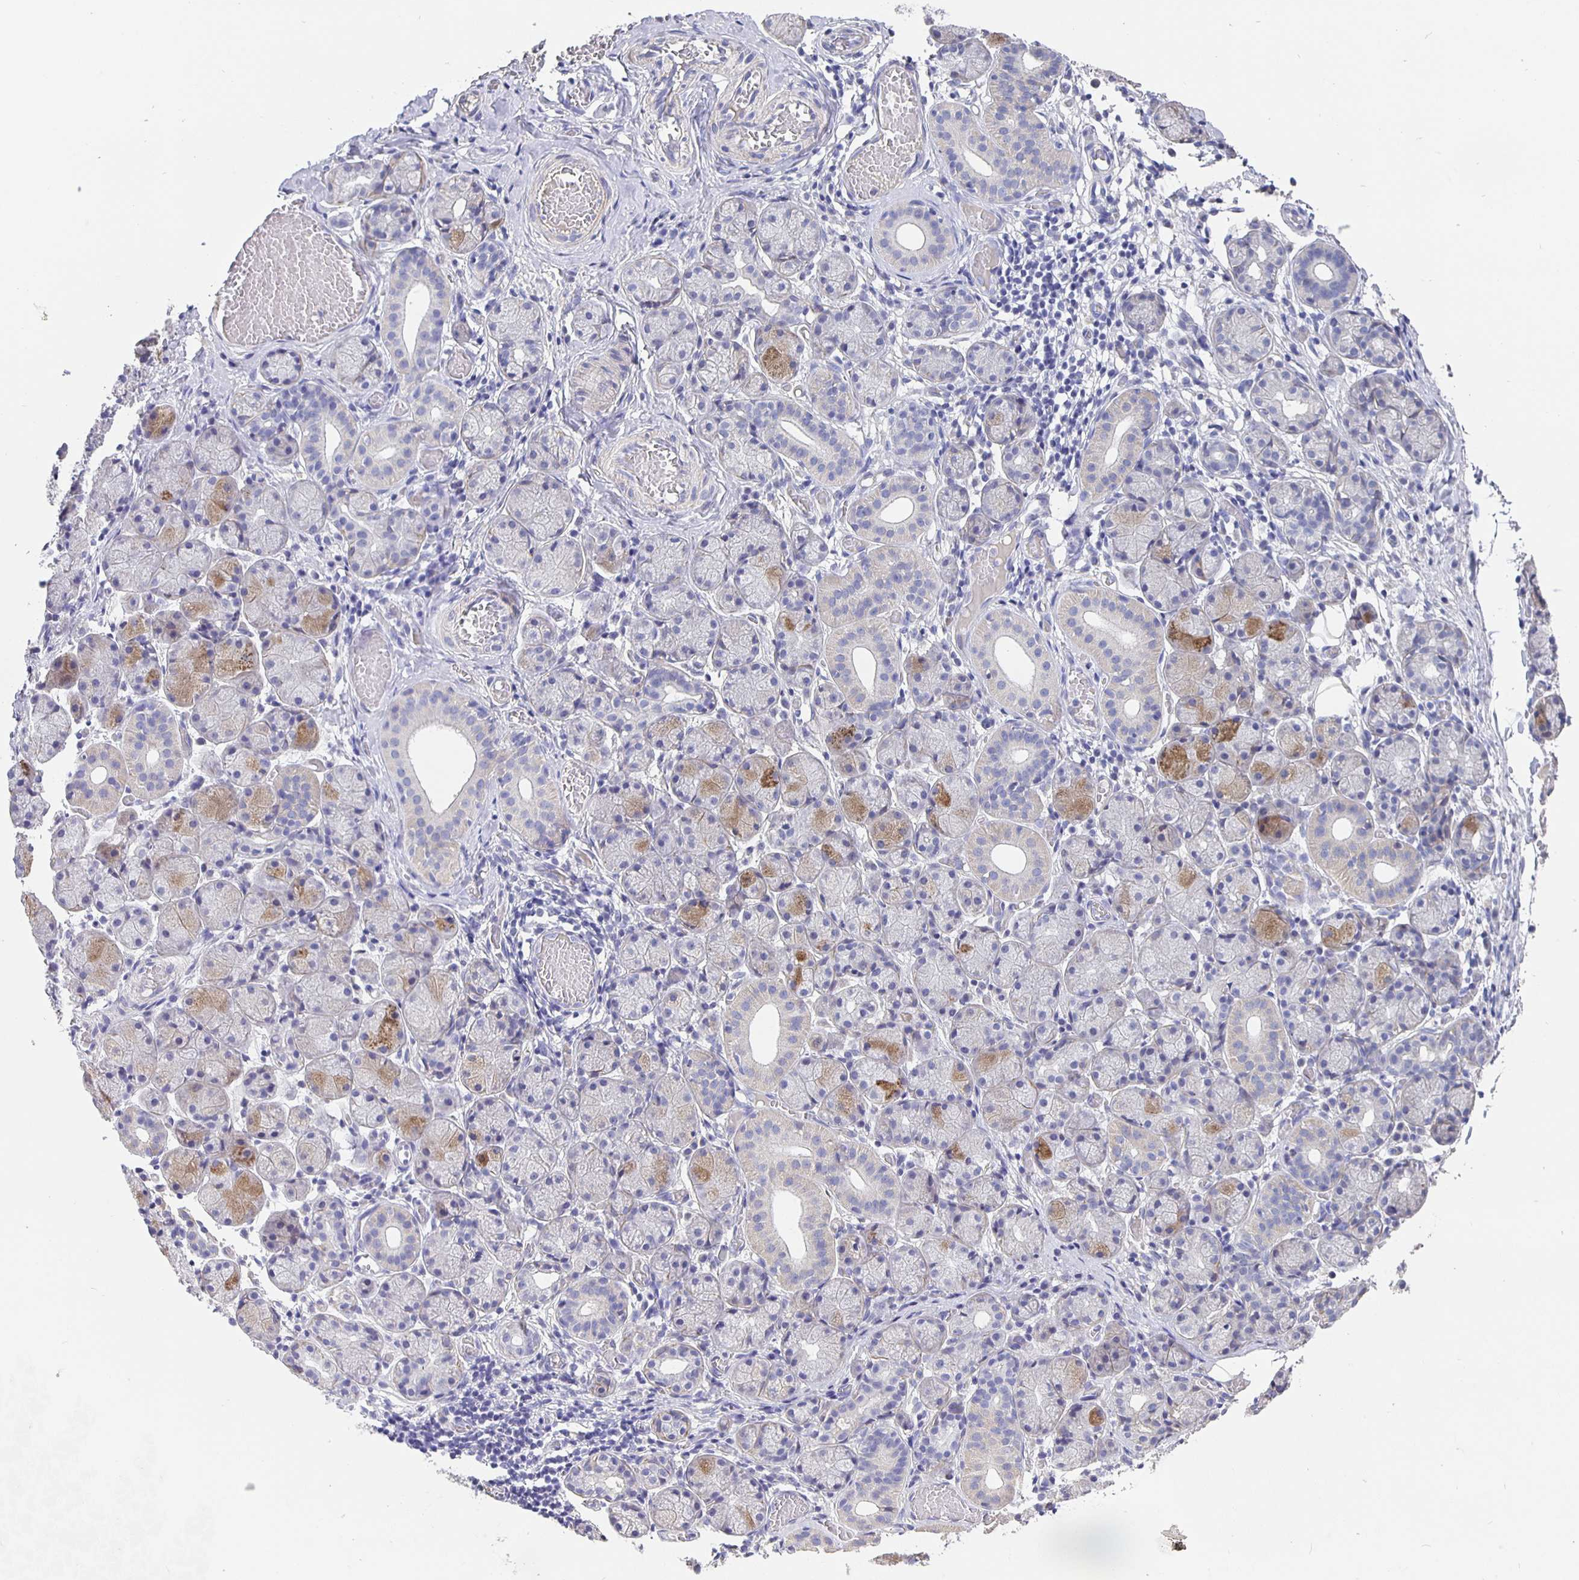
{"staining": {"intensity": "moderate", "quantity": "<25%", "location": "cytoplasmic/membranous"}, "tissue": "salivary gland", "cell_type": "Glandular cells", "image_type": "normal", "snomed": [{"axis": "morphology", "description": "Normal tissue, NOS"}, {"axis": "topography", "description": "Salivary gland"}], "caption": "Benign salivary gland was stained to show a protein in brown. There is low levels of moderate cytoplasmic/membranous positivity in approximately <25% of glandular cells.", "gene": "CFAP74", "patient": {"sex": "female", "age": 24}}